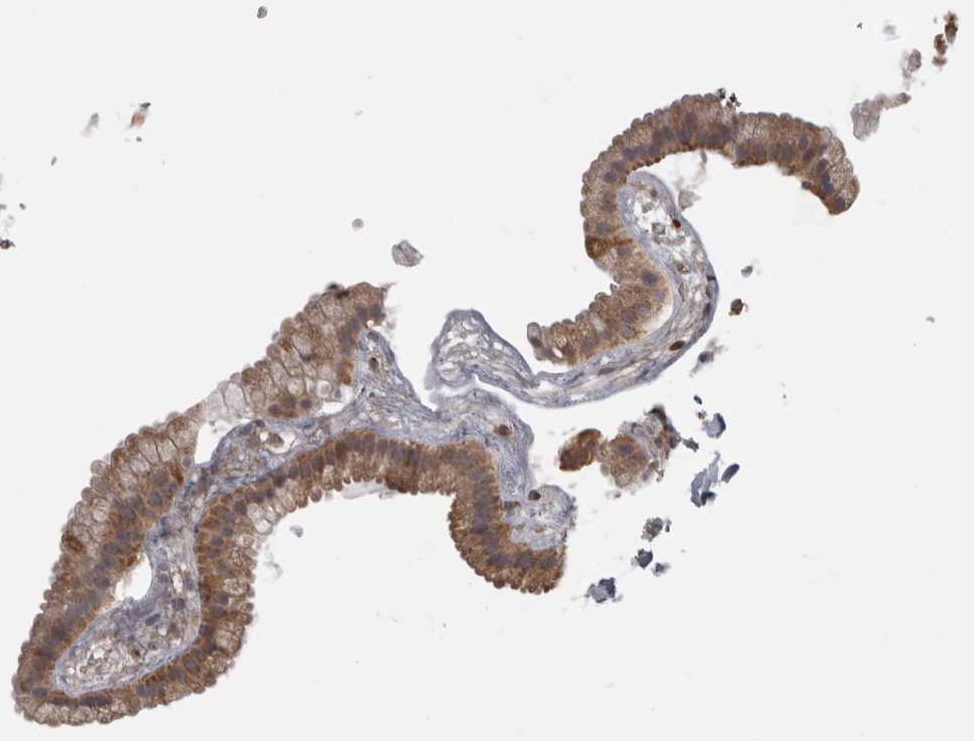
{"staining": {"intensity": "weak", "quantity": ">75%", "location": "cytoplasmic/membranous"}, "tissue": "gallbladder", "cell_type": "Glandular cells", "image_type": "normal", "snomed": [{"axis": "morphology", "description": "Normal tissue, NOS"}, {"axis": "topography", "description": "Gallbladder"}], "caption": "The photomicrograph displays immunohistochemical staining of unremarkable gallbladder. There is weak cytoplasmic/membranous positivity is identified in approximately >75% of glandular cells. The staining was performed using DAB (3,3'-diaminobenzidine), with brown indicating positive protein expression. Nuclei are stained blue with hematoxylin.", "gene": "PPP1R12B", "patient": {"sex": "female", "age": 64}}